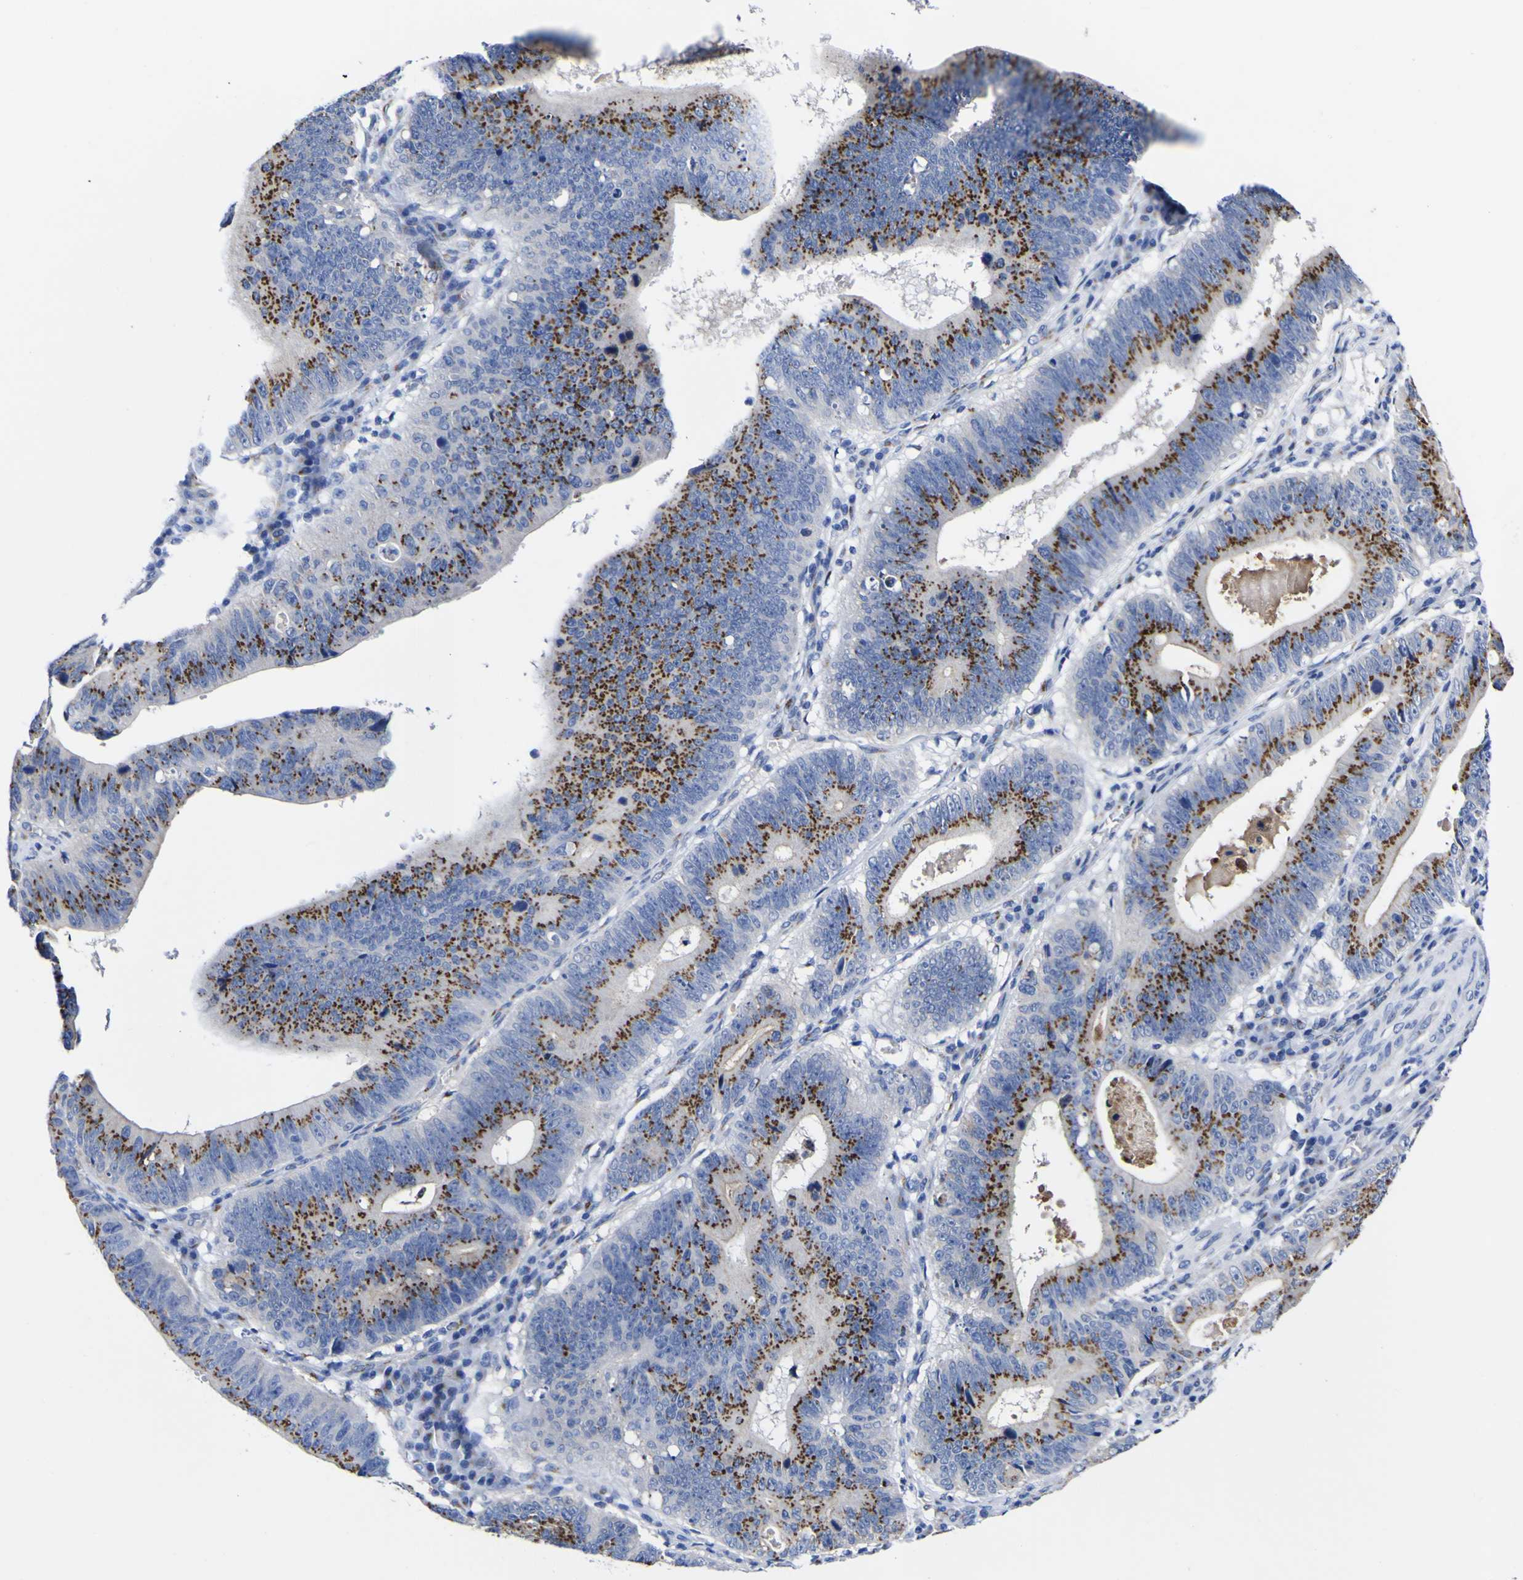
{"staining": {"intensity": "strong", "quantity": ">75%", "location": "cytoplasmic/membranous"}, "tissue": "stomach cancer", "cell_type": "Tumor cells", "image_type": "cancer", "snomed": [{"axis": "morphology", "description": "Adenocarcinoma, NOS"}, {"axis": "topography", "description": "Stomach"}], "caption": "Stomach cancer (adenocarcinoma) was stained to show a protein in brown. There is high levels of strong cytoplasmic/membranous positivity in approximately >75% of tumor cells. The protein of interest is stained brown, and the nuclei are stained in blue (DAB IHC with brightfield microscopy, high magnification).", "gene": "GOLM1", "patient": {"sex": "male", "age": 59}}